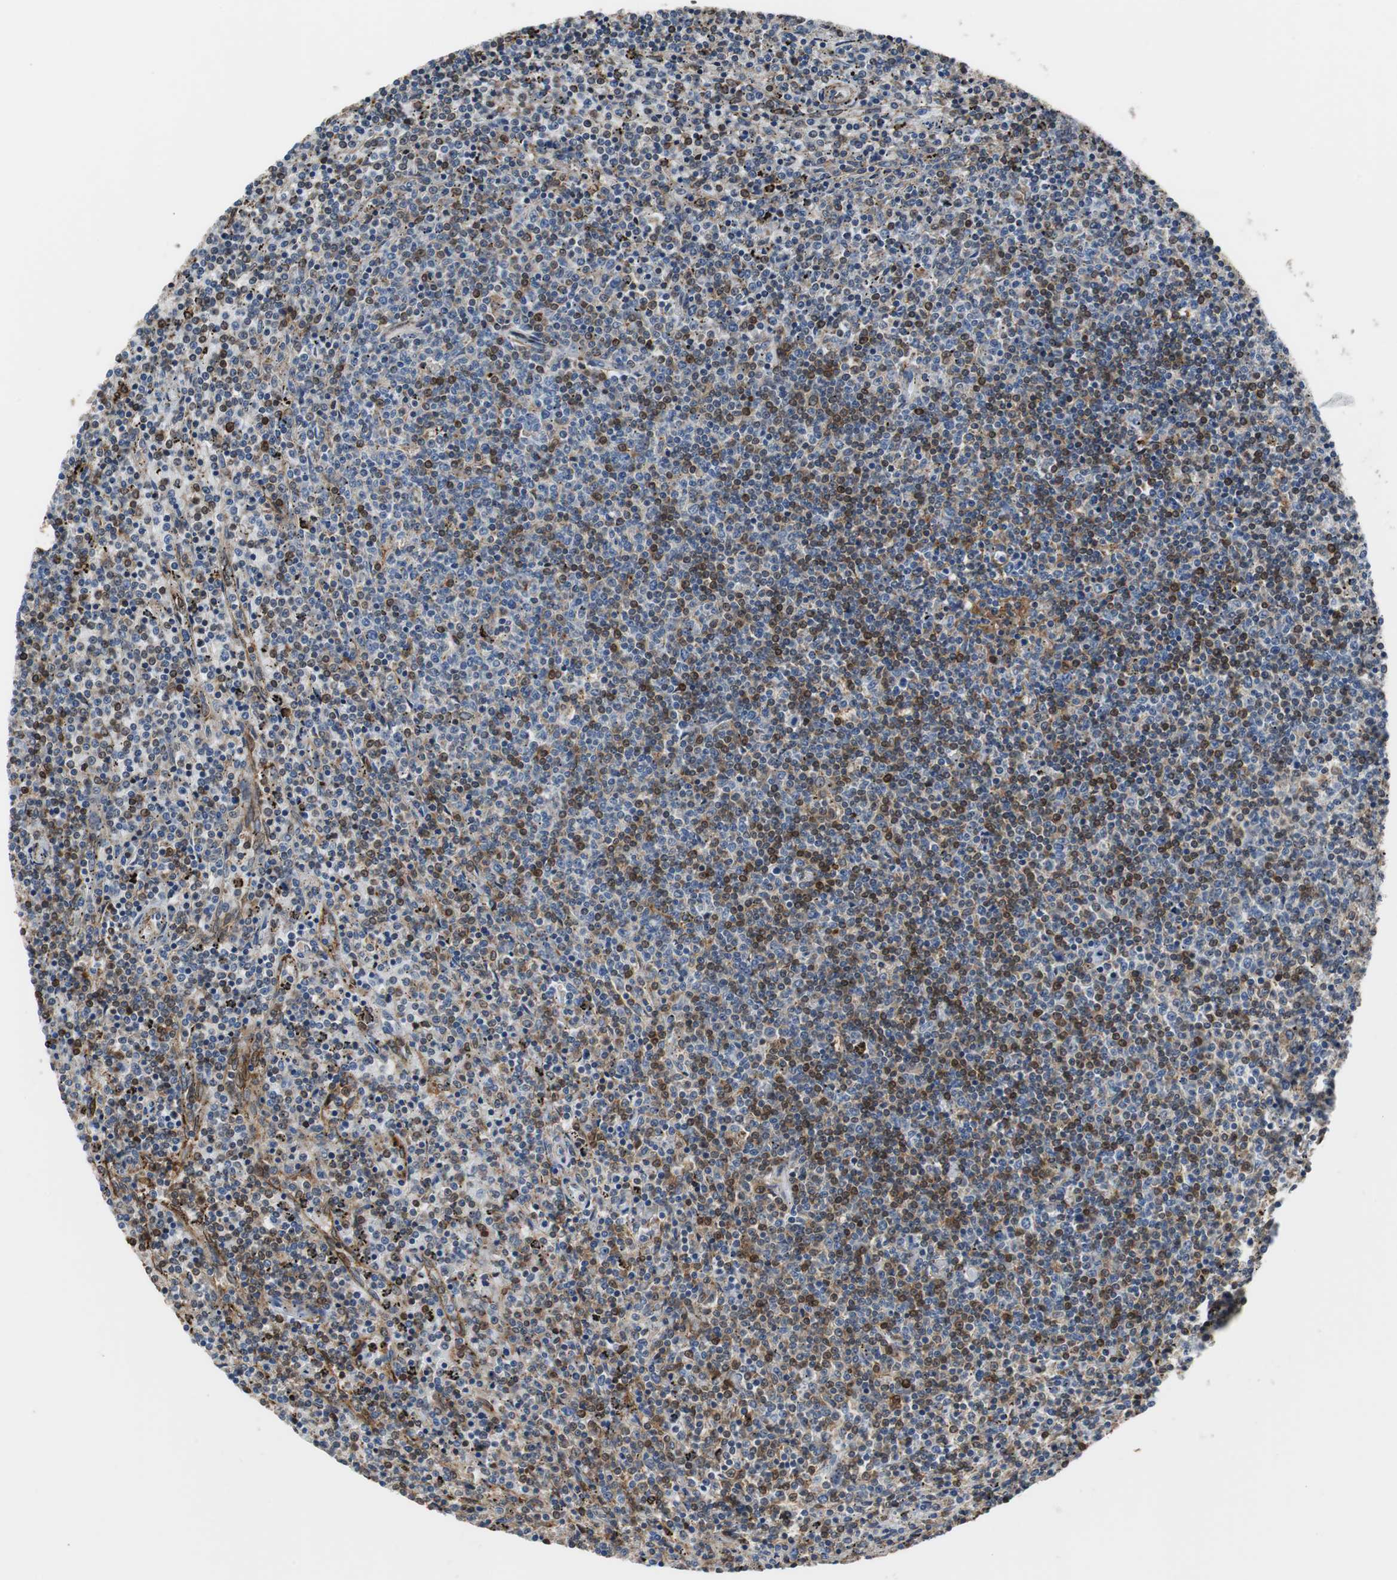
{"staining": {"intensity": "negative", "quantity": "none", "location": "none"}, "tissue": "lymphoma", "cell_type": "Tumor cells", "image_type": "cancer", "snomed": [{"axis": "morphology", "description": "Malignant lymphoma, non-Hodgkin's type, Low grade"}, {"axis": "topography", "description": "Spleen"}], "caption": "Immunohistochemistry histopathology image of neoplastic tissue: human lymphoma stained with DAB (3,3'-diaminobenzidine) reveals no significant protein positivity in tumor cells.", "gene": "ANXA4", "patient": {"sex": "female", "age": 50}}